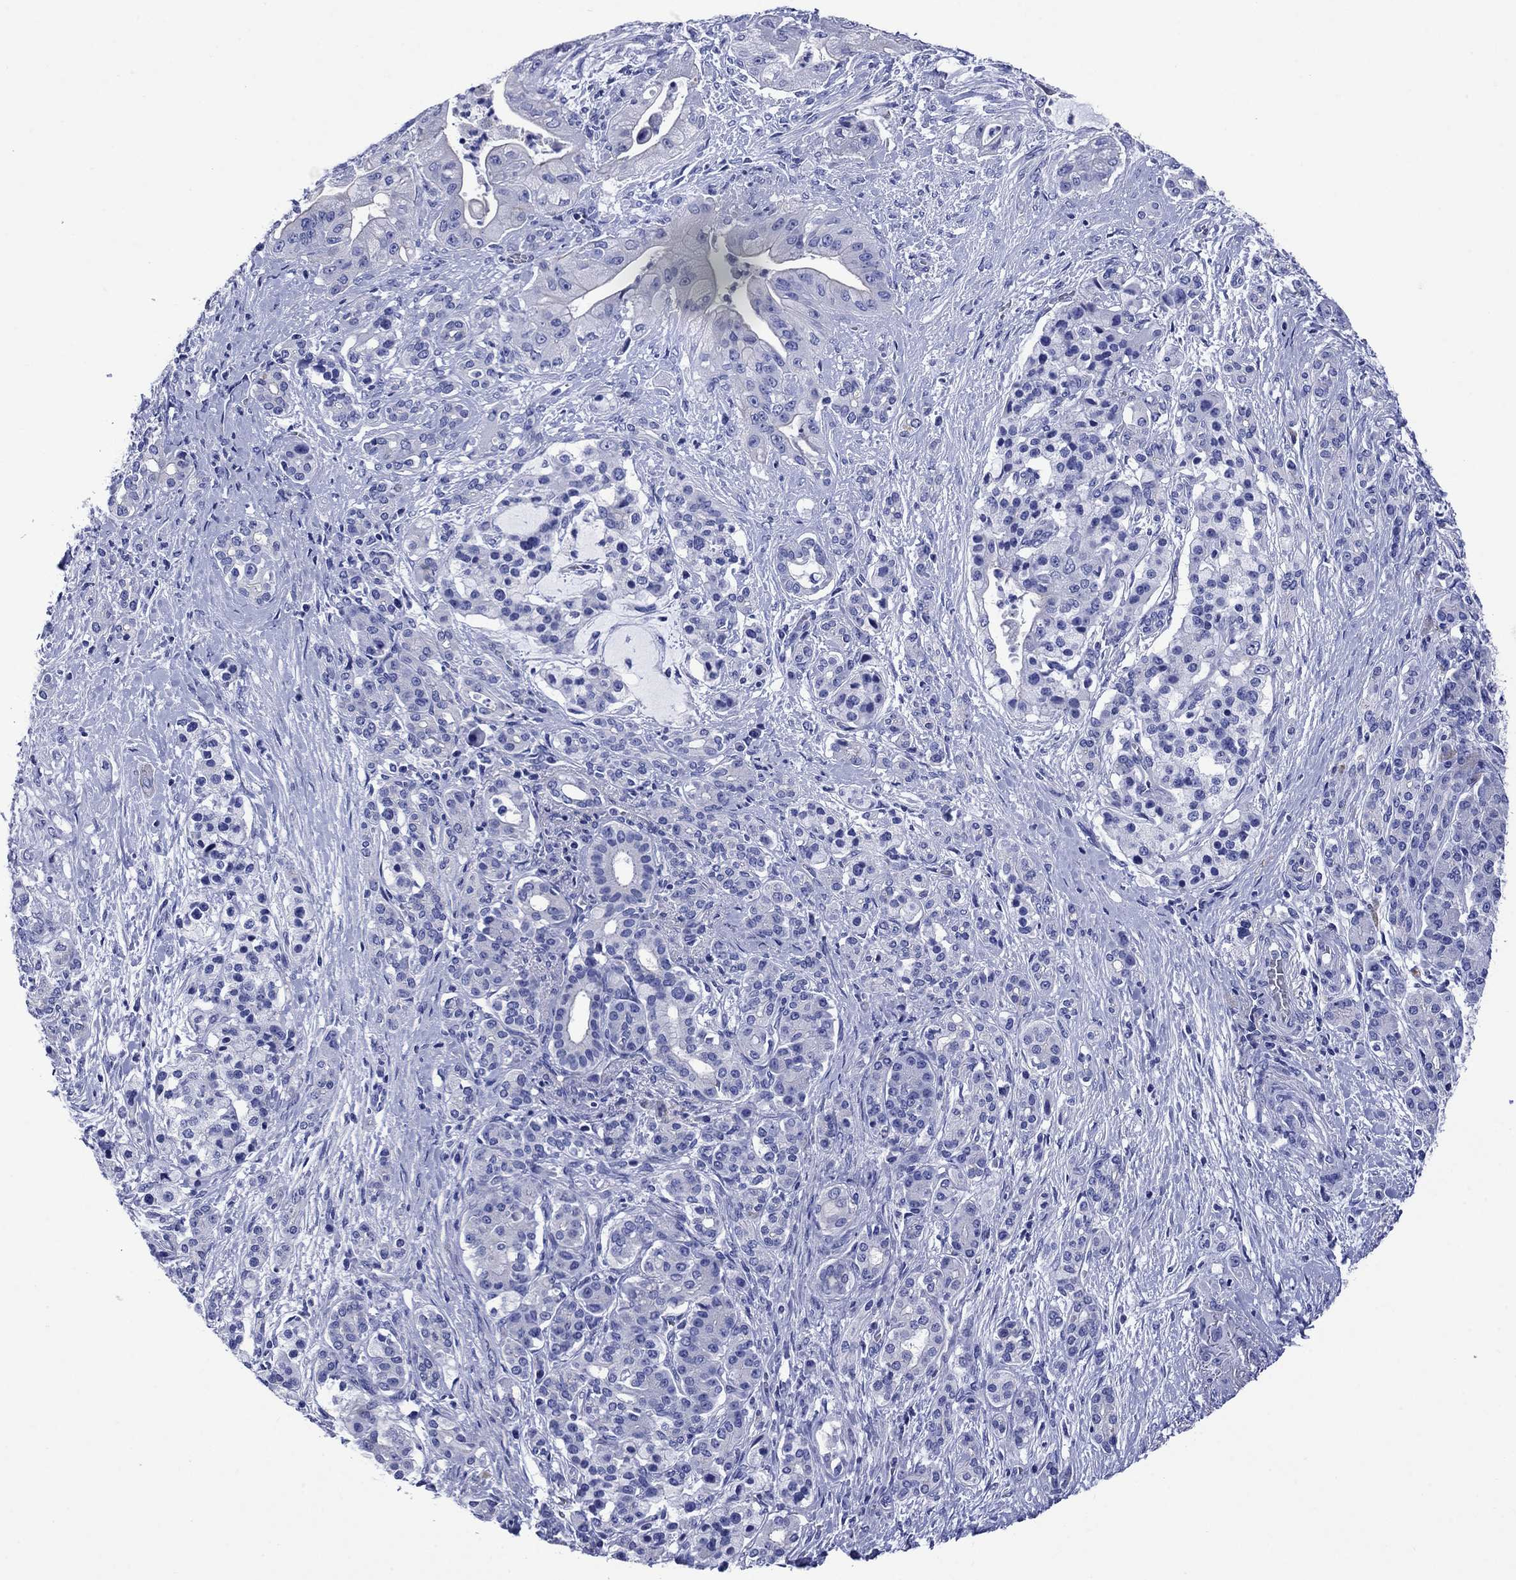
{"staining": {"intensity": "negative", "quantity": "none", "location": "none"}, "tissue": "pancreatic cancer", "cell_type": "Tumor cells", "image_type": "cancer", "snomed": [{"axis": "morphology", "description": "Normal tissue, NOS"}, {"axis": "morphology", "description": "Inflammation, NOS"}, {"axis": "morphology", "description": "Adenocarcinoma, NOS"}, {"axis": "topography", "description": "Pancreas"}], "caption": "Human pancreatic cancer stained for a protein using immunohistochemistry (IHC) reveals no expression in tumor cells.", "gene": "SLC1A2", "patient": {"sex": "male", "age": 57}}